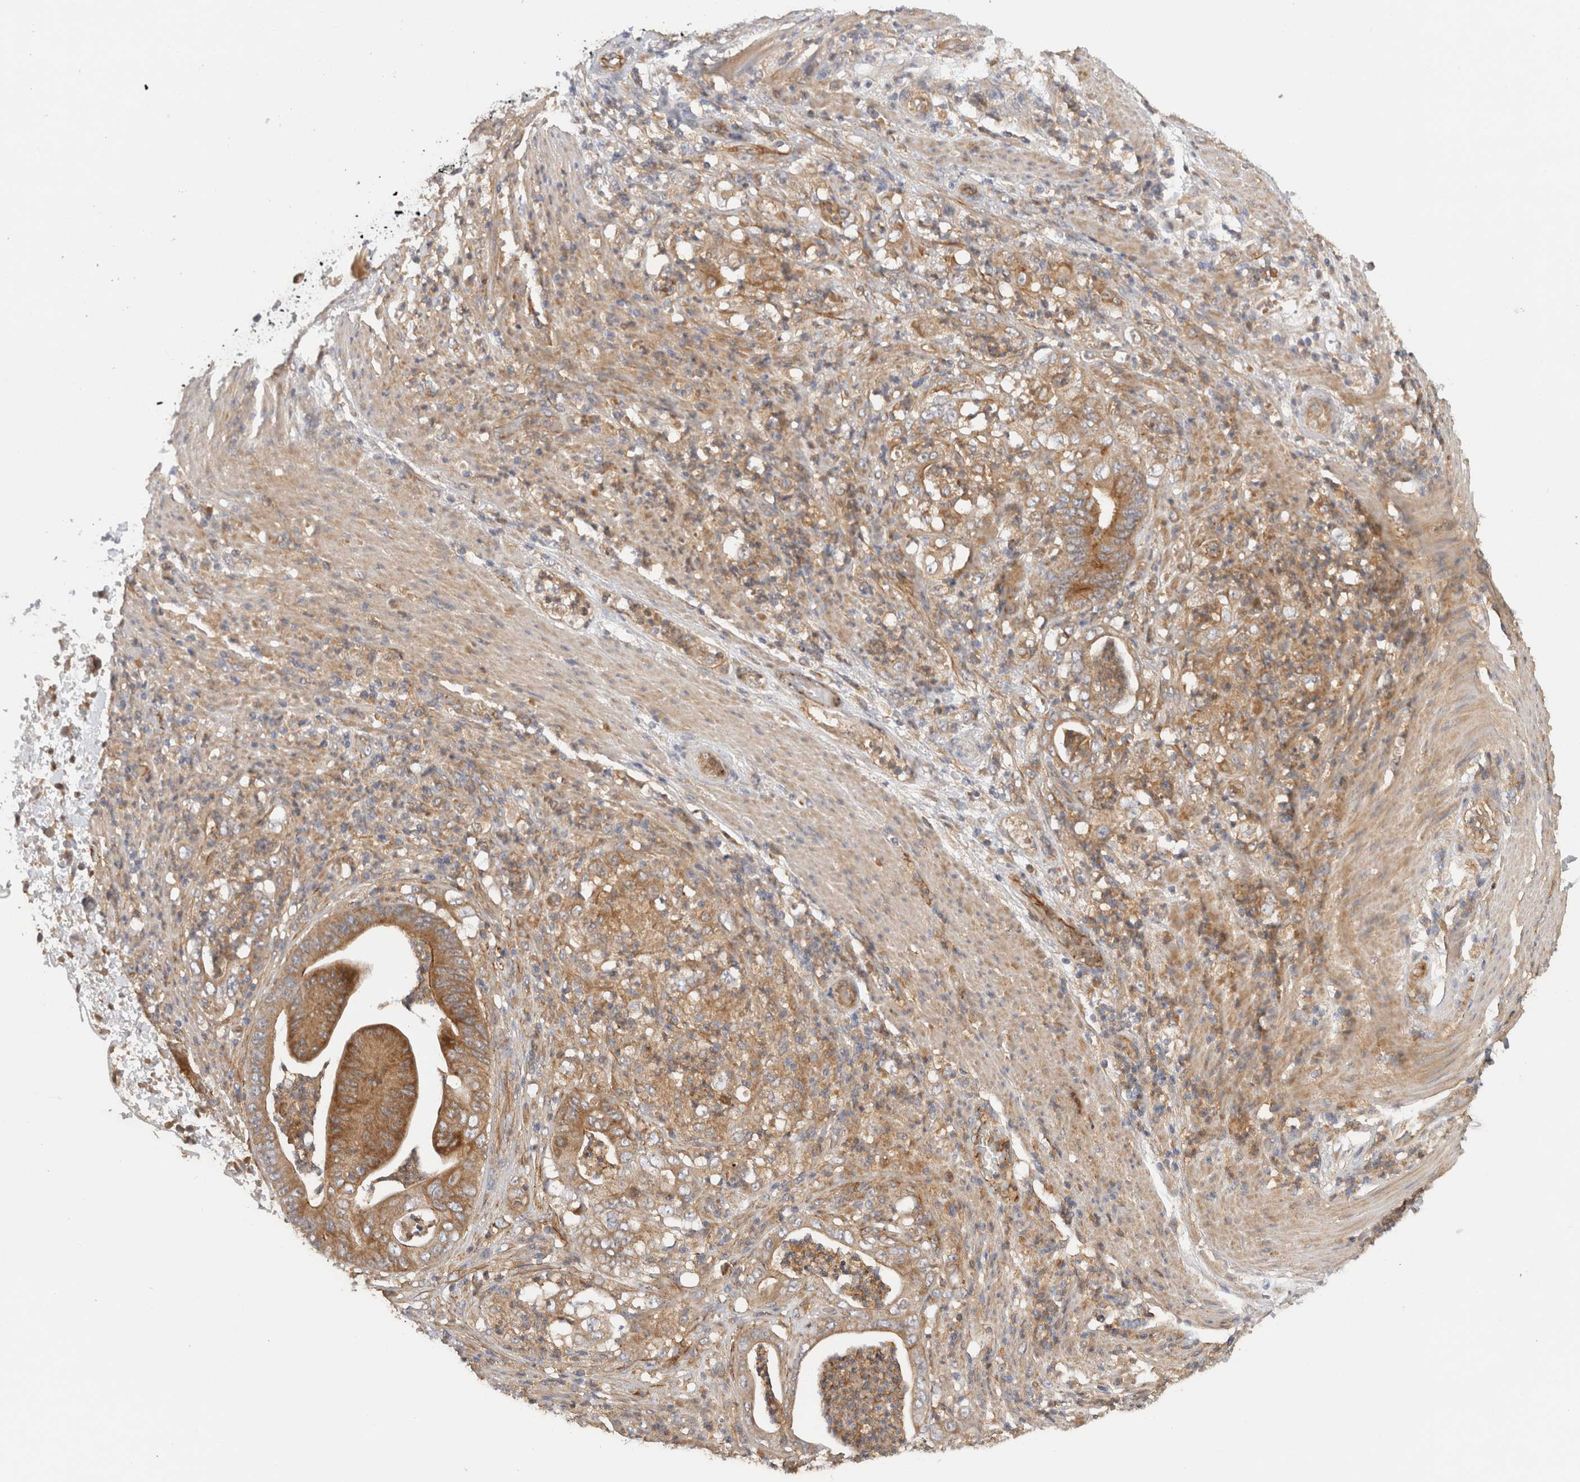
{"staining": {"intensity": "moderate", "quantity": ">75%", "location": "cytoplasmic/membranous"}, "tissue": "stomach cancer", "cell_type": "Tumor cells", "image_type": "cancer", "snomed": [{"axis": "morphology", "description": "Adenocarcinoma, NOS"}, {"axis": "topography", "description": "Stomach"}], "caption": "This is an image of immunohistochemistry (IHC) staining of stomach cancer, which shows moderate expression in the cytoplasmic/membranous of tumor cells.", "gene": "SGK3", "patient": {"sex": "female", "age": 73}}